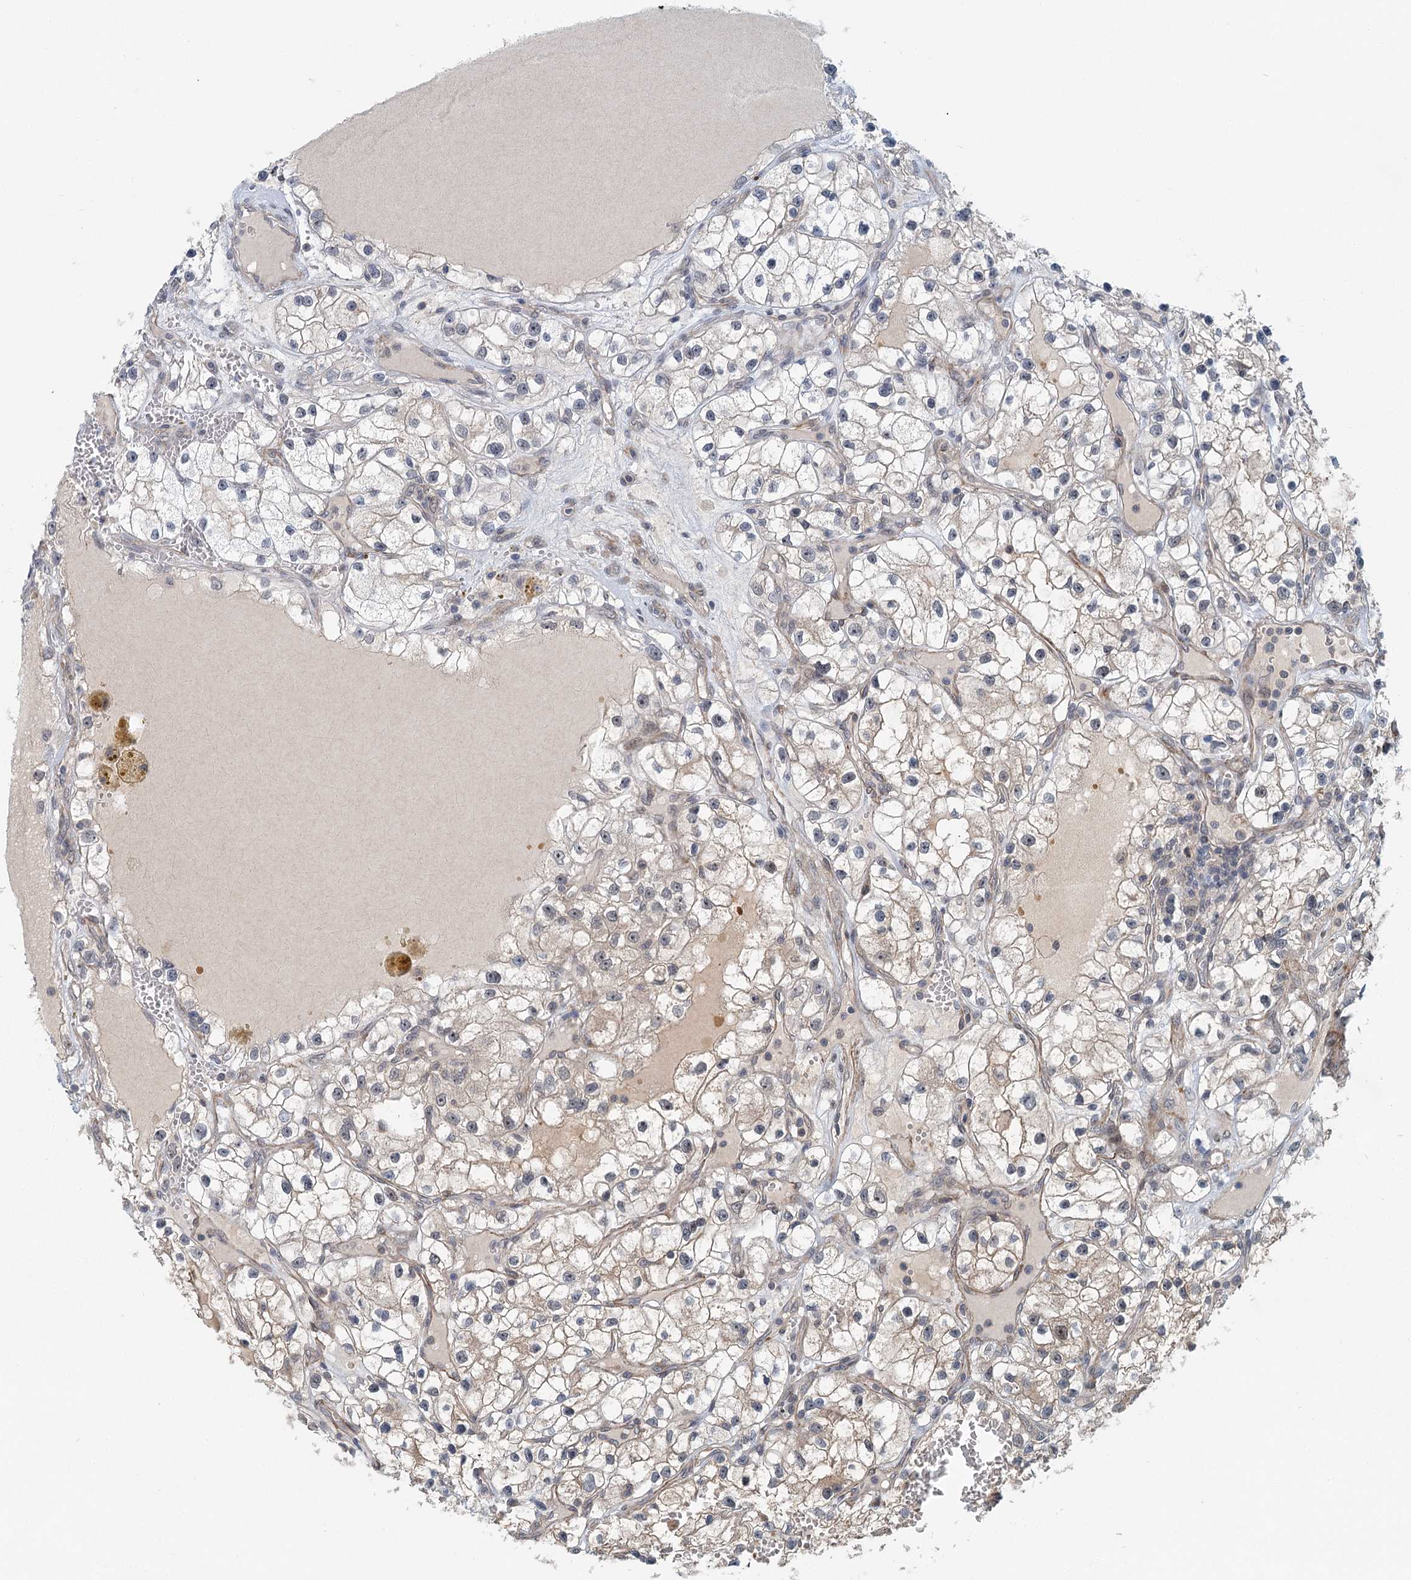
{"staining": {"intensity": "weak", "quantity": "<25%", "location": "cytoplasmic/membranous"}, "tissue": "renal cancer", "cell_type": "Tumor cells", "image_type": "cancer", "snomed": [{"axis": "morphology", "description": "Adenocarcinoma, NOS"}, {"axis": "topography", "description": "Kidney"}], "caption": "Immunohistochemistry (IHC) of renal cancer (adenocarcinoma) shows no expression in tumor cells. (Immunohistochemistry (IHC), brightfield microscopy, high magnification).", "gene": "TAS2R42", "patient": {"sex": "female", "age": 57}}